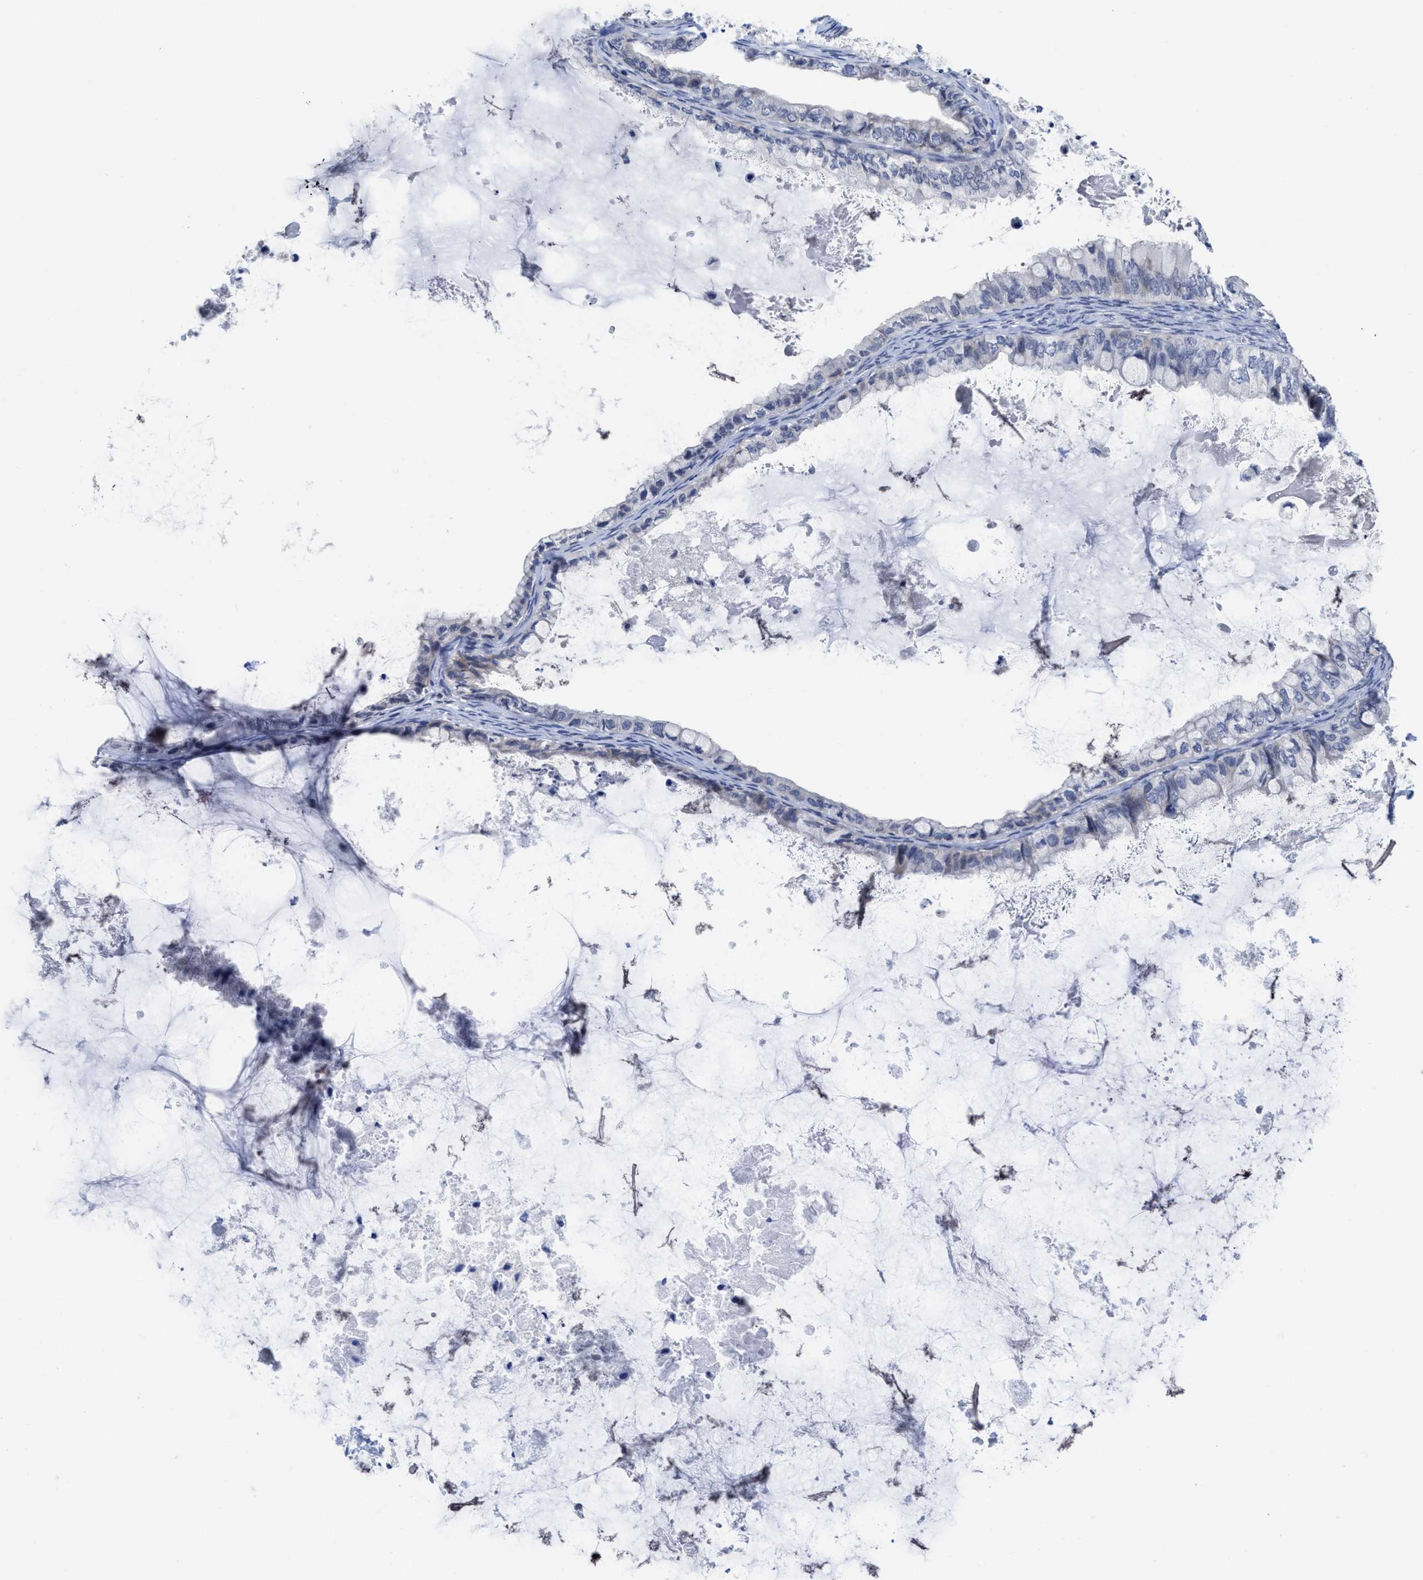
{"staining": {"intensity": "negative", "quantity": "none", "location": "none"}, "tissue": "ovarian cancer", "cell_type": "Tumor cells", "image_type": "cancer", "snomed": [{"axis": "morphology", "description": "Cystadenocarcinoma, mucinous, NOS"}, {"axis": "topography", "description": "Ovary"}], "caption": "This is an immunohistochemistry micrograph of human ovarian cancer (mucinous cystadenocarcinoma). There is no positivity in tumor cells.", "gene": "ACKR1", "patient": {"sex": "female", "age": 80}}